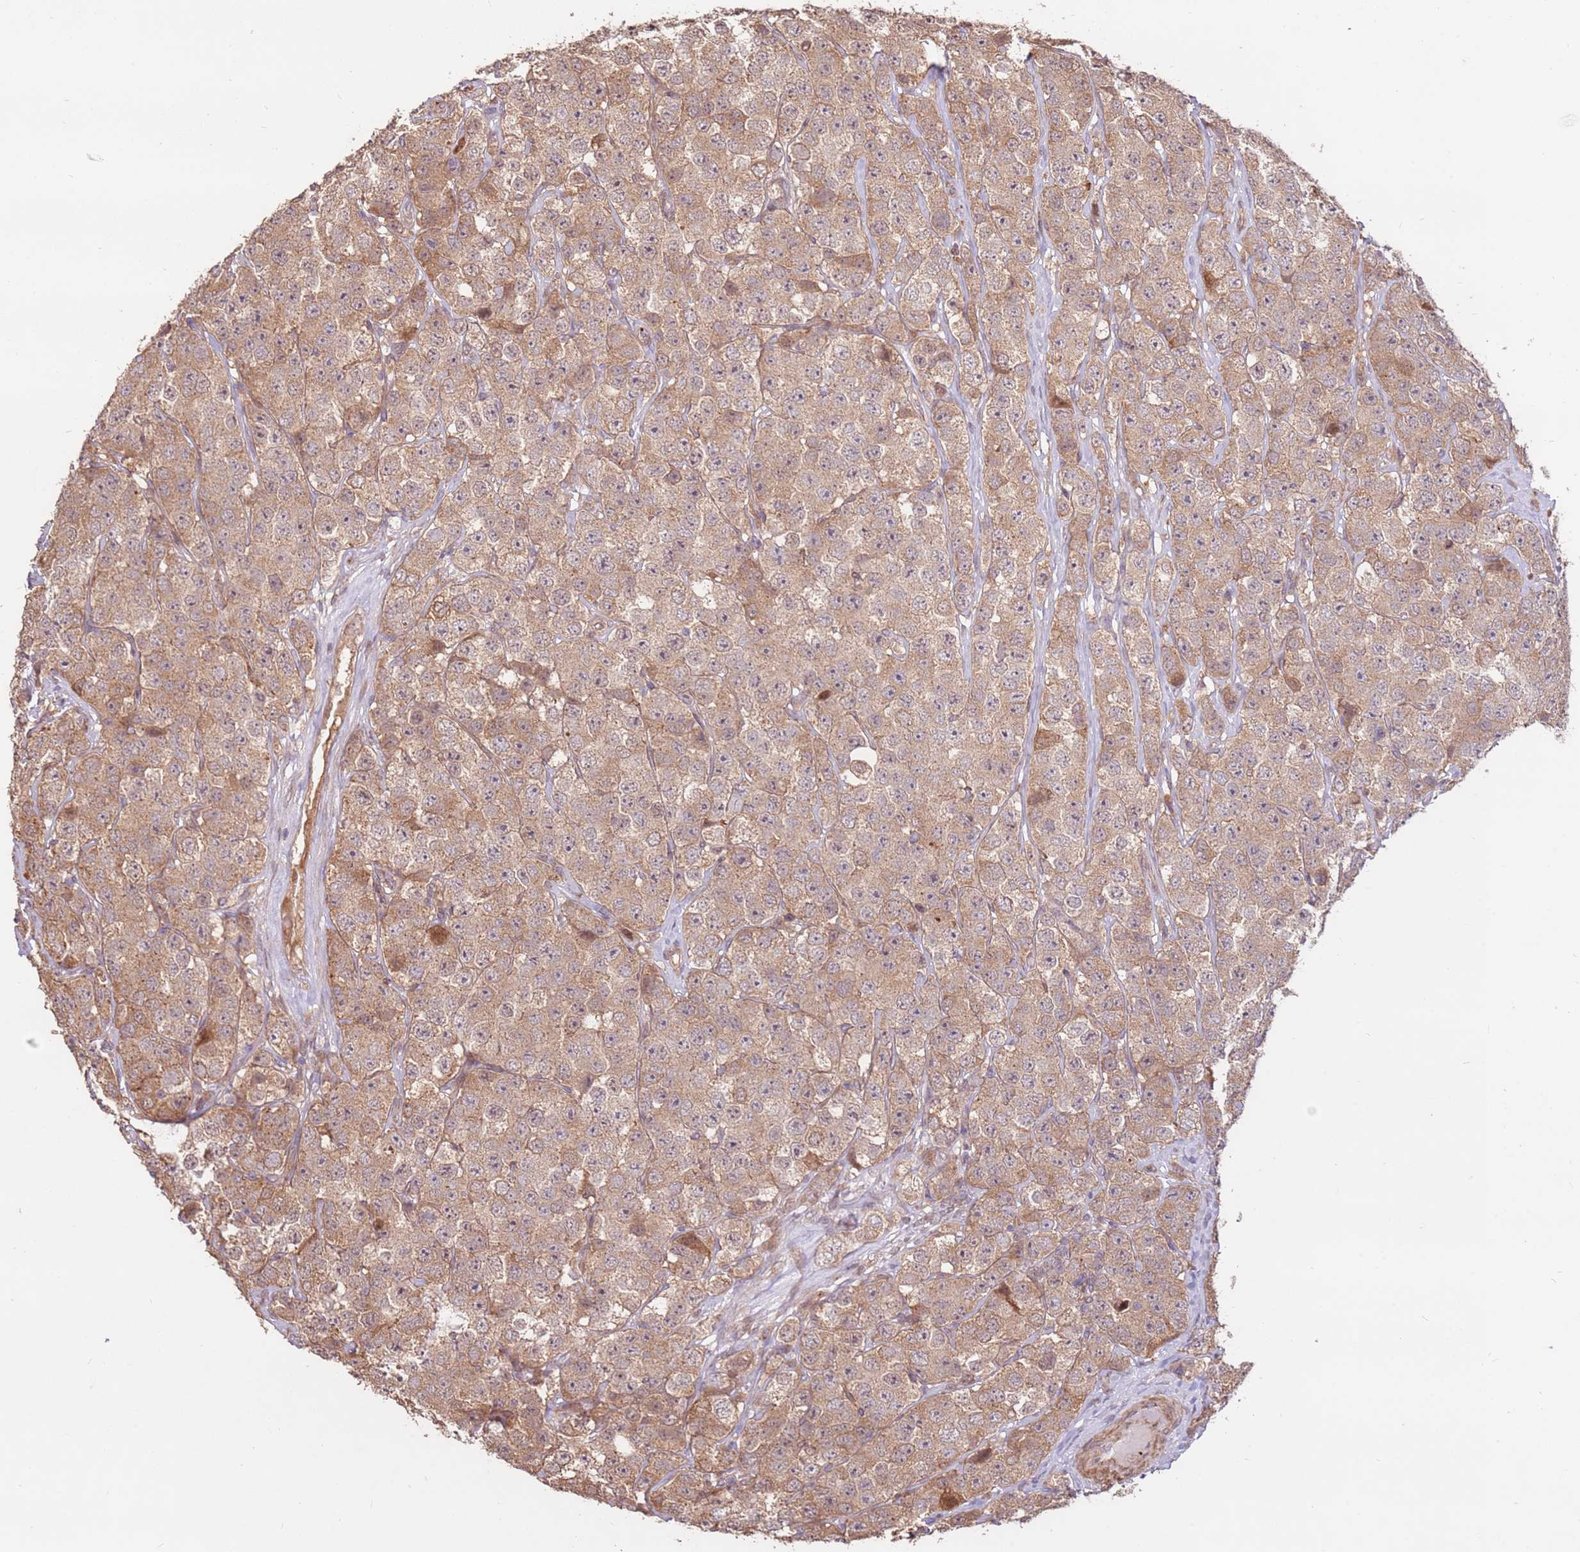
{"staining": {"intensity": "moderate", "quantity": ">75%", "location": "cytoplasmic/membranous"}, "tissue": "testis cancer", "cell_type": "Tumor cells", "image_type": "cancer", "snomed": [{"axis": "morphology", "description": "Seminoma, NOS"}, {"axis": "topography", "description": "Testis"}], "caption": "An immunohistochemistry photomicrograph of neoplastic tissue is shown. Protein staining in brown highlights moderate cytoplasmic/membranous positivity in testis seminoma within tumor cells.", "gene": "CCDC112", "patient": {"sex": "male", "age": 28}}